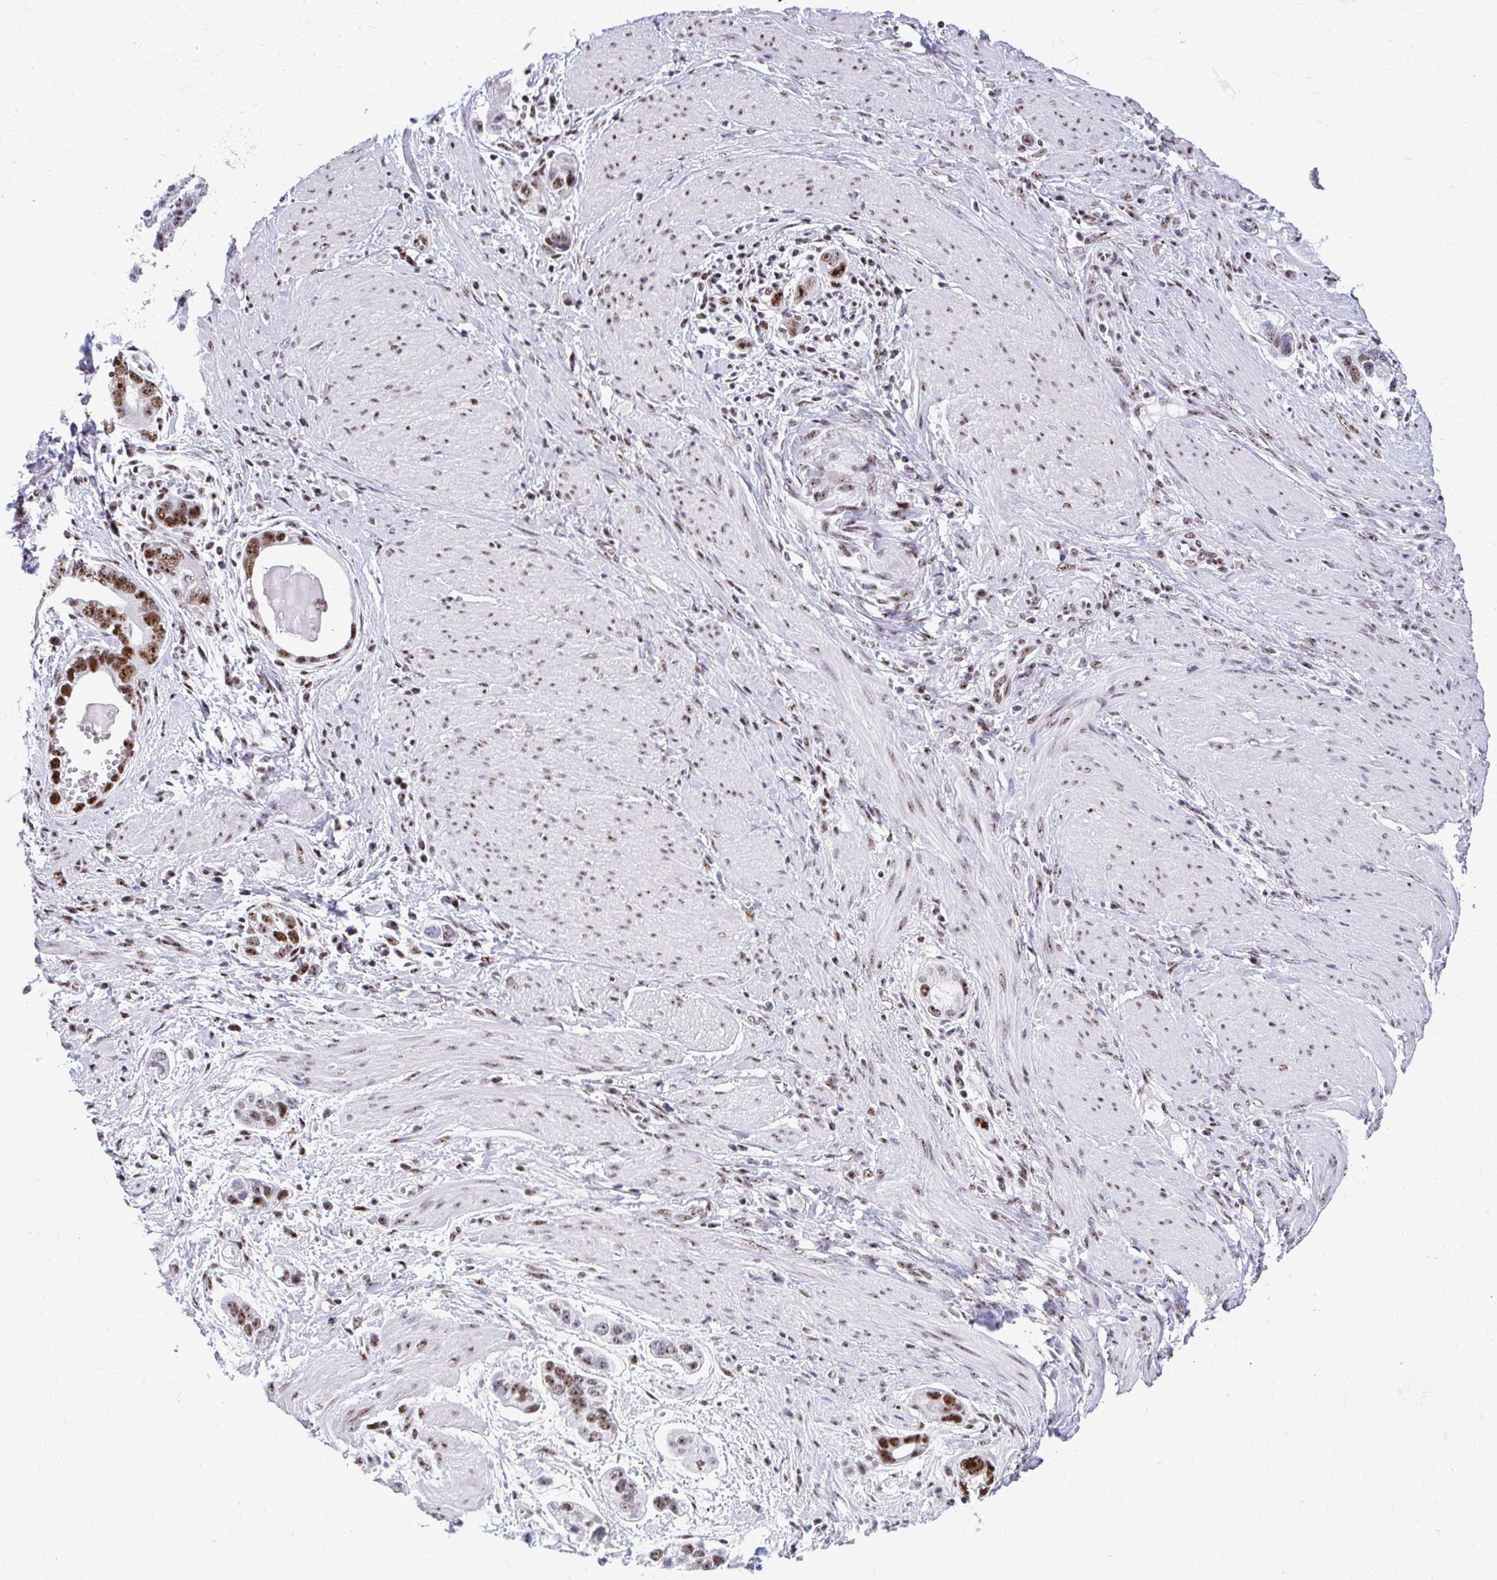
{"staining": {"intensity": "strong", "quantity": ">75%", "location": "nuclear"}, "tissue": "stomach cancer", "cell_type": "Tumor cells", "image_type": "cancer", "snomed": [{"axis": "morphology", "description": "Adenocarcinoma, NOS"}, {"axis": "topography", "description": "Stomach, lower"}], "caption": "Human stomach adenocarcinoma stained for a protein (brown) displays strong nuclear positive positivity in approximately >75% of tumor cells.", "gene": "PELP1", "patient": {"sex": "female", "age": 93}}